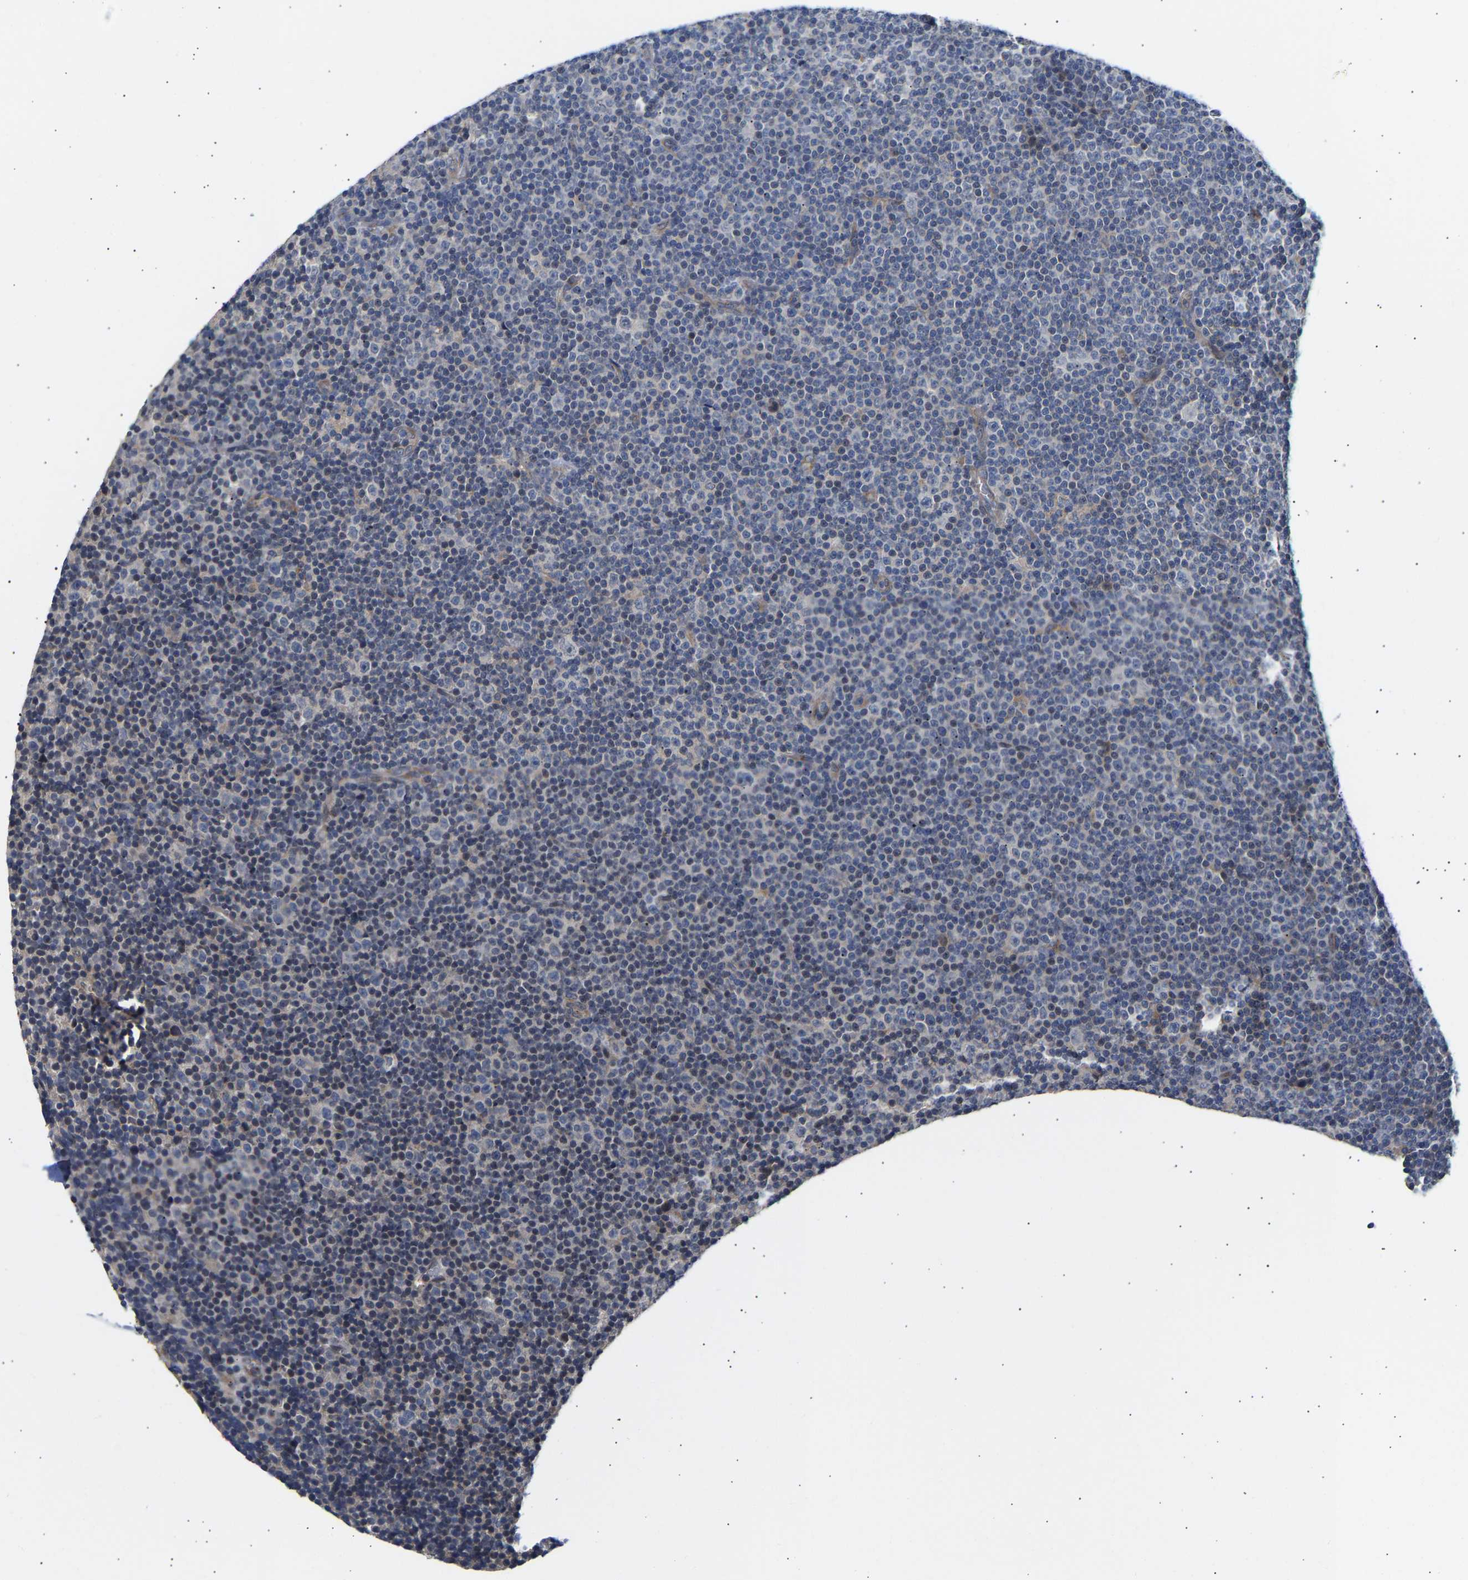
{"staining": {"intensity": "negative", "quantity": "none", "location": "none"}, "tissue": "lymphoma", "cell_type": "Tumor cells", "image_type": "cancer", "snomed": [{"axis": "morphology", "description": "Malignant lymphoma, non-Hodgkin's type, Low grade"}, {"axis": "topography", "description": "Lymph node"}], "caption": "This is an immunohistochemistry (IHC) photomicrograph of human low-grade malignant lymphoma, non-Hodgkin's type. There is no positivity in tumor cells.", "gene": "KASH5", "patient": {"sex": "female", "age": 67}}